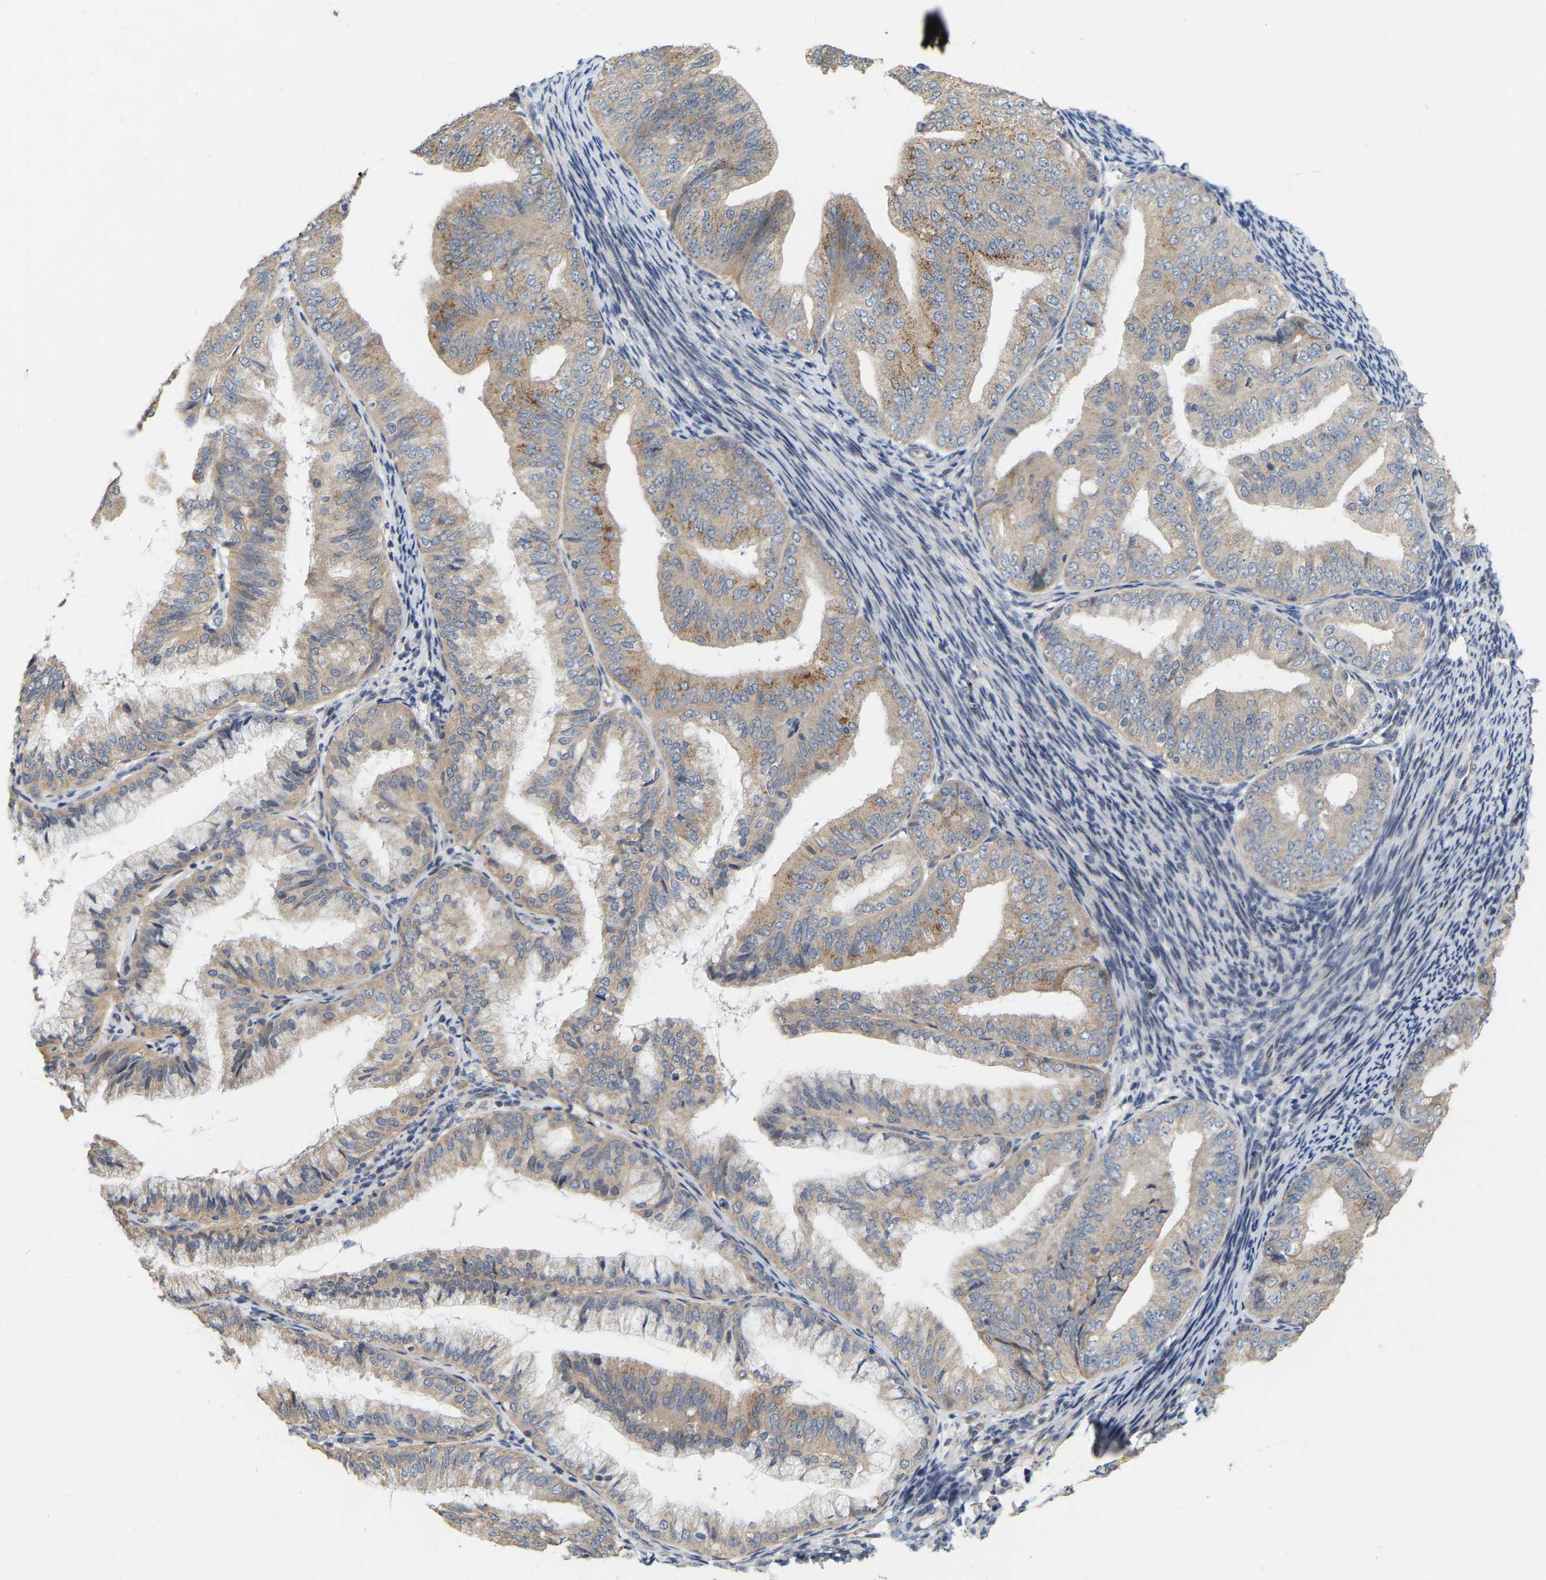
{"staining": {"intensity": "moderate", "quantity": "25%-75%", "location": "cytoplasmic/membranous"}, "tissue": "endometrial cancer", "cell_type": "Tumor cells", "image_type": "cancer", "snomed": [{"axis": "morphology", "description": "Adenocarcinoma, NOS"}, {"axis": "topography", "description": "Endometrium"}], "caption": "Immunohistochemistry (DAB) staining of human endometrial cancer displays moderate cytoplasmic/membranous protein positivity in approximately 25%-75% of tumor cells.", "gene": "SSH1", "patient": {"sex": "female", "age": 63}}